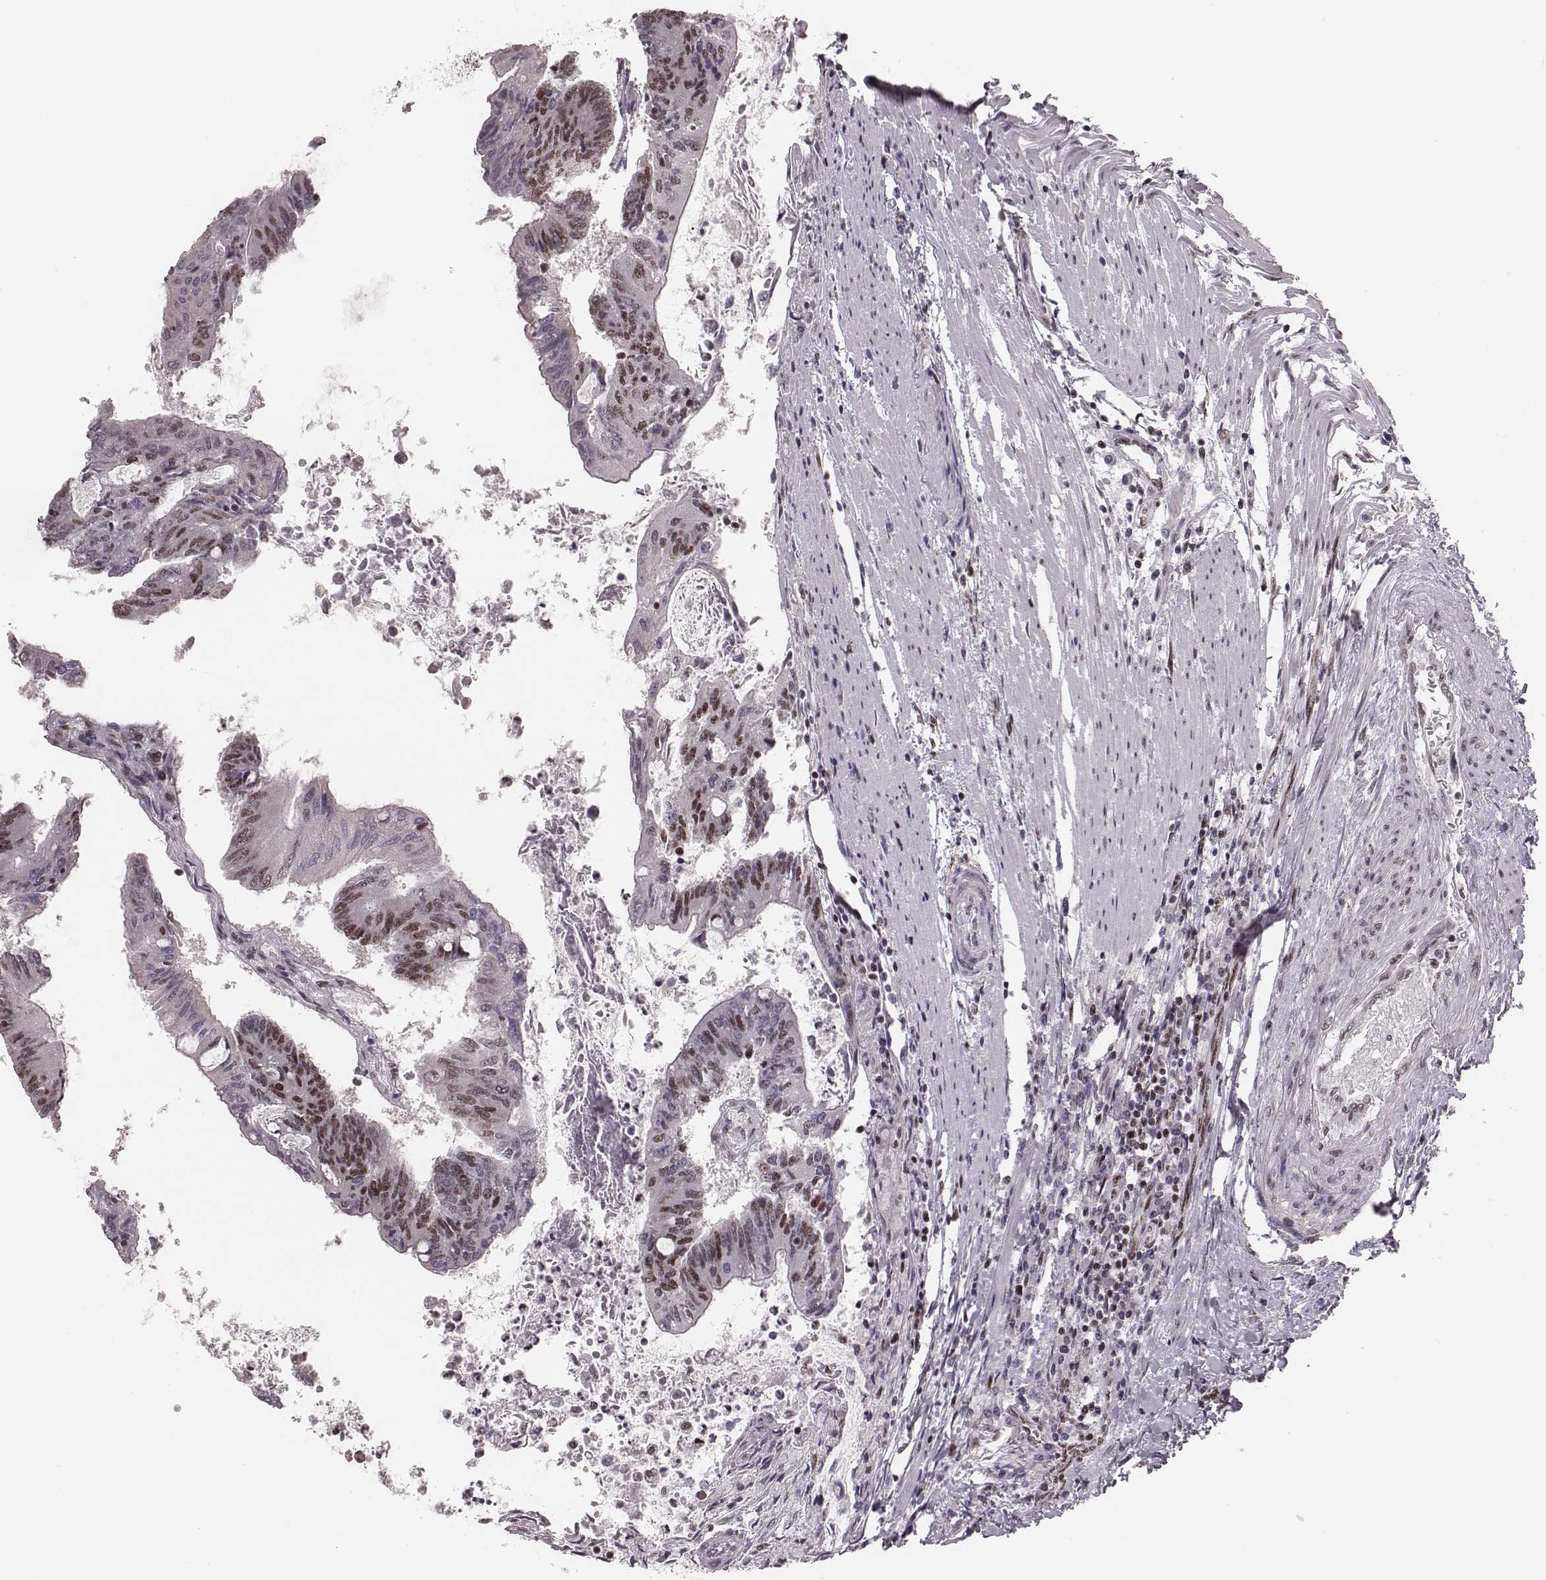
{"staining": {"intensity": "moderate", "quantity": "25%-75%", "location": "nuclear"}, "tissue": "colorectal cancer", "cell_type": "Tumor cells", "image_type": "cancer", "snomed": [{"axis": "morphology", "description": "Adenocarcinoma, NOS"}, {"axis": "topography", "description": "Colon"}], "caption": "Protein expression analysis of human adenocarcinoma (colorectal) reveals moderate nuclear positivity in approximately 25%-75% of tumor cells. (DAB (3,3'-diaminobenzidine) = brown stain, brightfield microscopy at high magnification).", "gene": "LUC7L", "patient": {"sex": "female", "age": 70}}